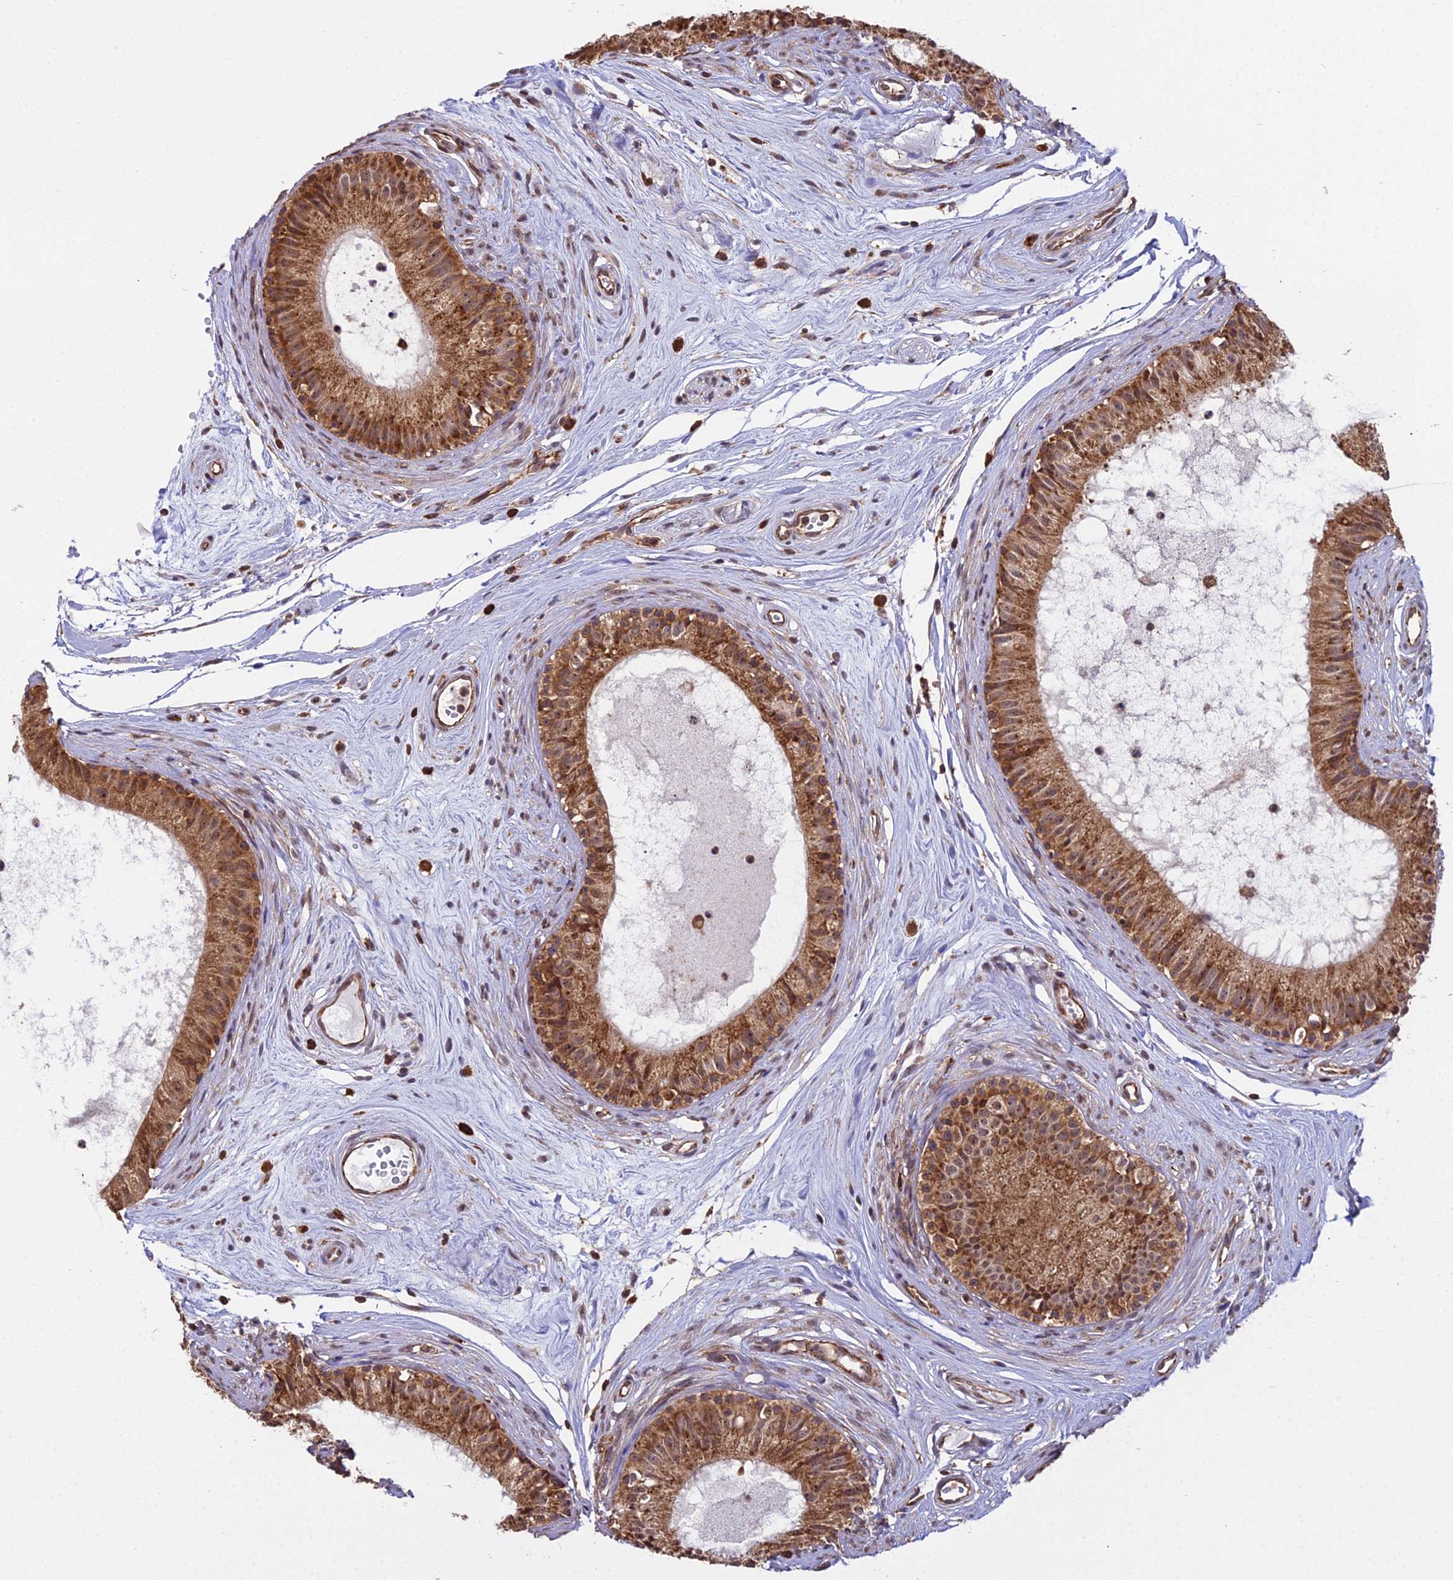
{"staining": {"intensity": "moderate", "quantity": ">75%", "location": "cytoplasmic/membranous"}, "tissue": "epididymis", "cell_type": "Glandular cells", "image_type": "normal", "snomed": [{"axis": "morphology", "description": "Normal tissue, NOS"}, {"axis": "topography", "description": "Epididymis"}], "caption": "A histopathology image of epididymis stained for a protein demonstrates moderate cytoplasmic/membranous brown staining in glandular cells.", "gene": "RPL26", "patient": {"sex": "male", "age": 74}}